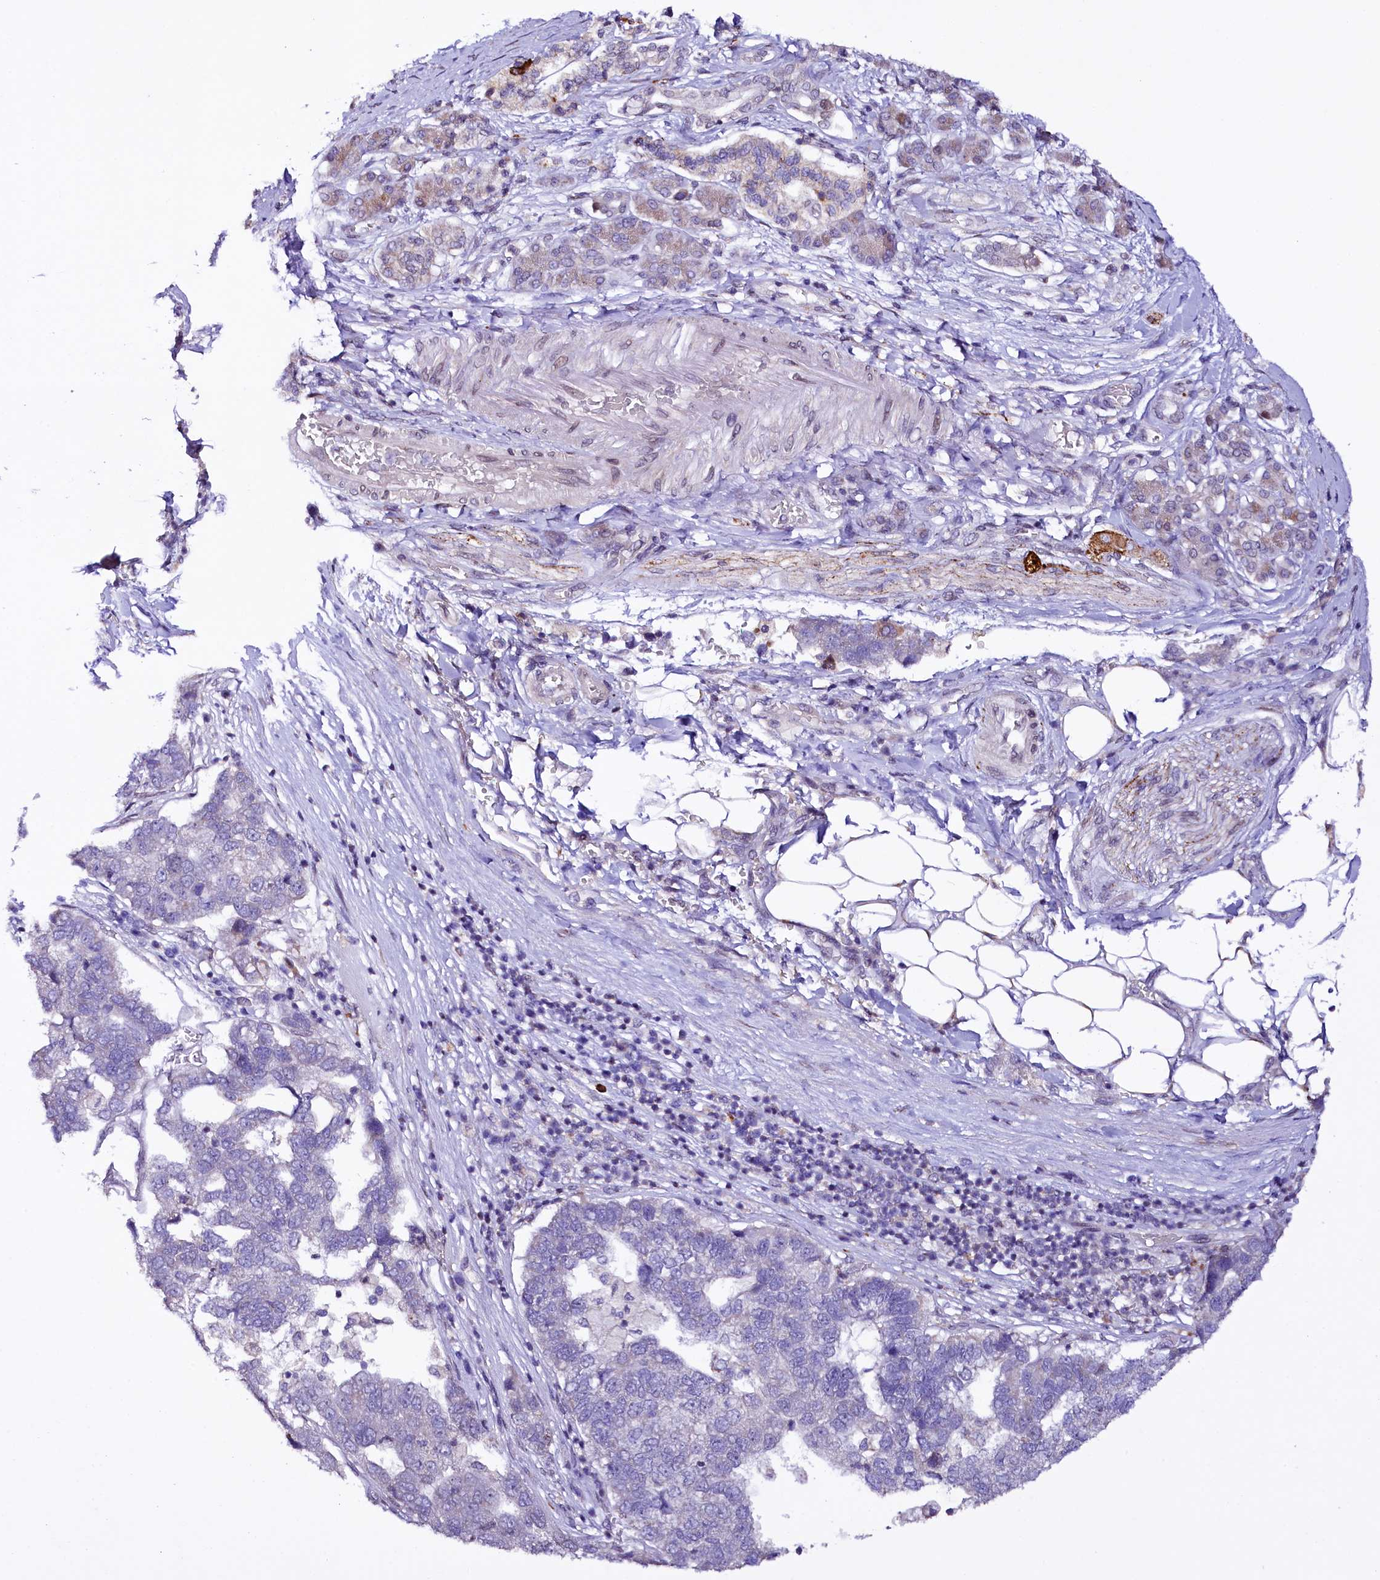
{"staining": {"intensity": "negative", "quantity": "none", "location": "none"}, "tissue": "pancreatic cancer", "cell_type": "Tumor cells", "image_type": "cancer", "snomed": [{"axis": "morphology", "description": "Adenocarcinoma, NOS"}, {"axis": "topography", "description": "Pancreas"}], "caption": "This is an immunohistochemistry photomicrograph of human pancreatic cancer. There is no staining in tumor cells.", "gene": "ZNF226", "patient": {"sex": "female", "age": 61}}